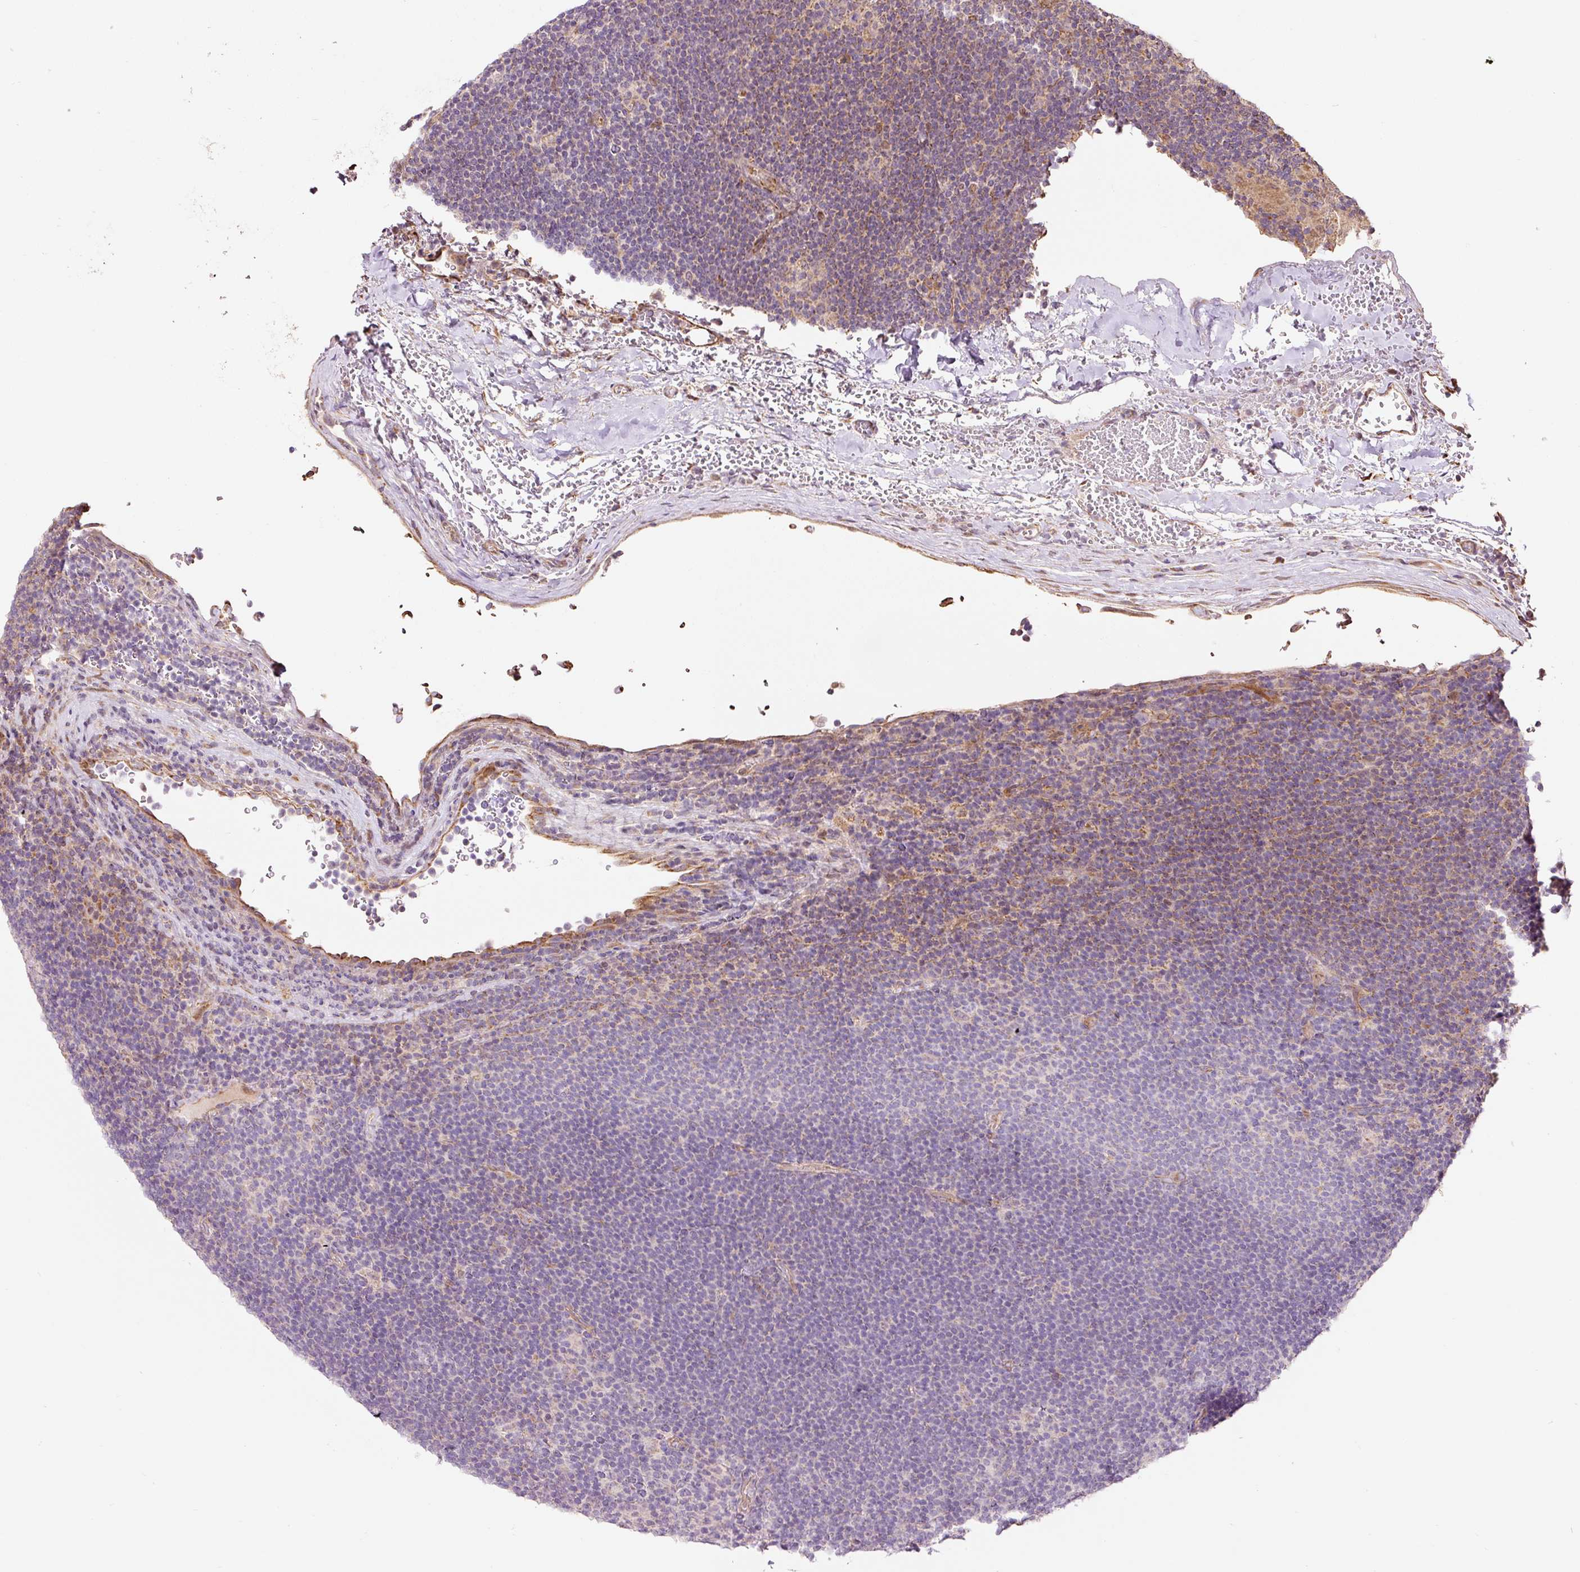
{"staining": {"intensity": "negative", "quantity": "none", "location": "none"}, "tissue": "lymphoma", "cell_type": "Tumor cells", "image_type": "cancer", "snomed": [{"axis": "morphology", "description": "Hodgkin's disease, NOS"}, {"axis": "topography", "description": "Lymph node"}], "caption": "There is no significant expression in tumor cells of lymphoma.", "gene": "ETF1", "patient": {"sex": "female", "age": 57}}